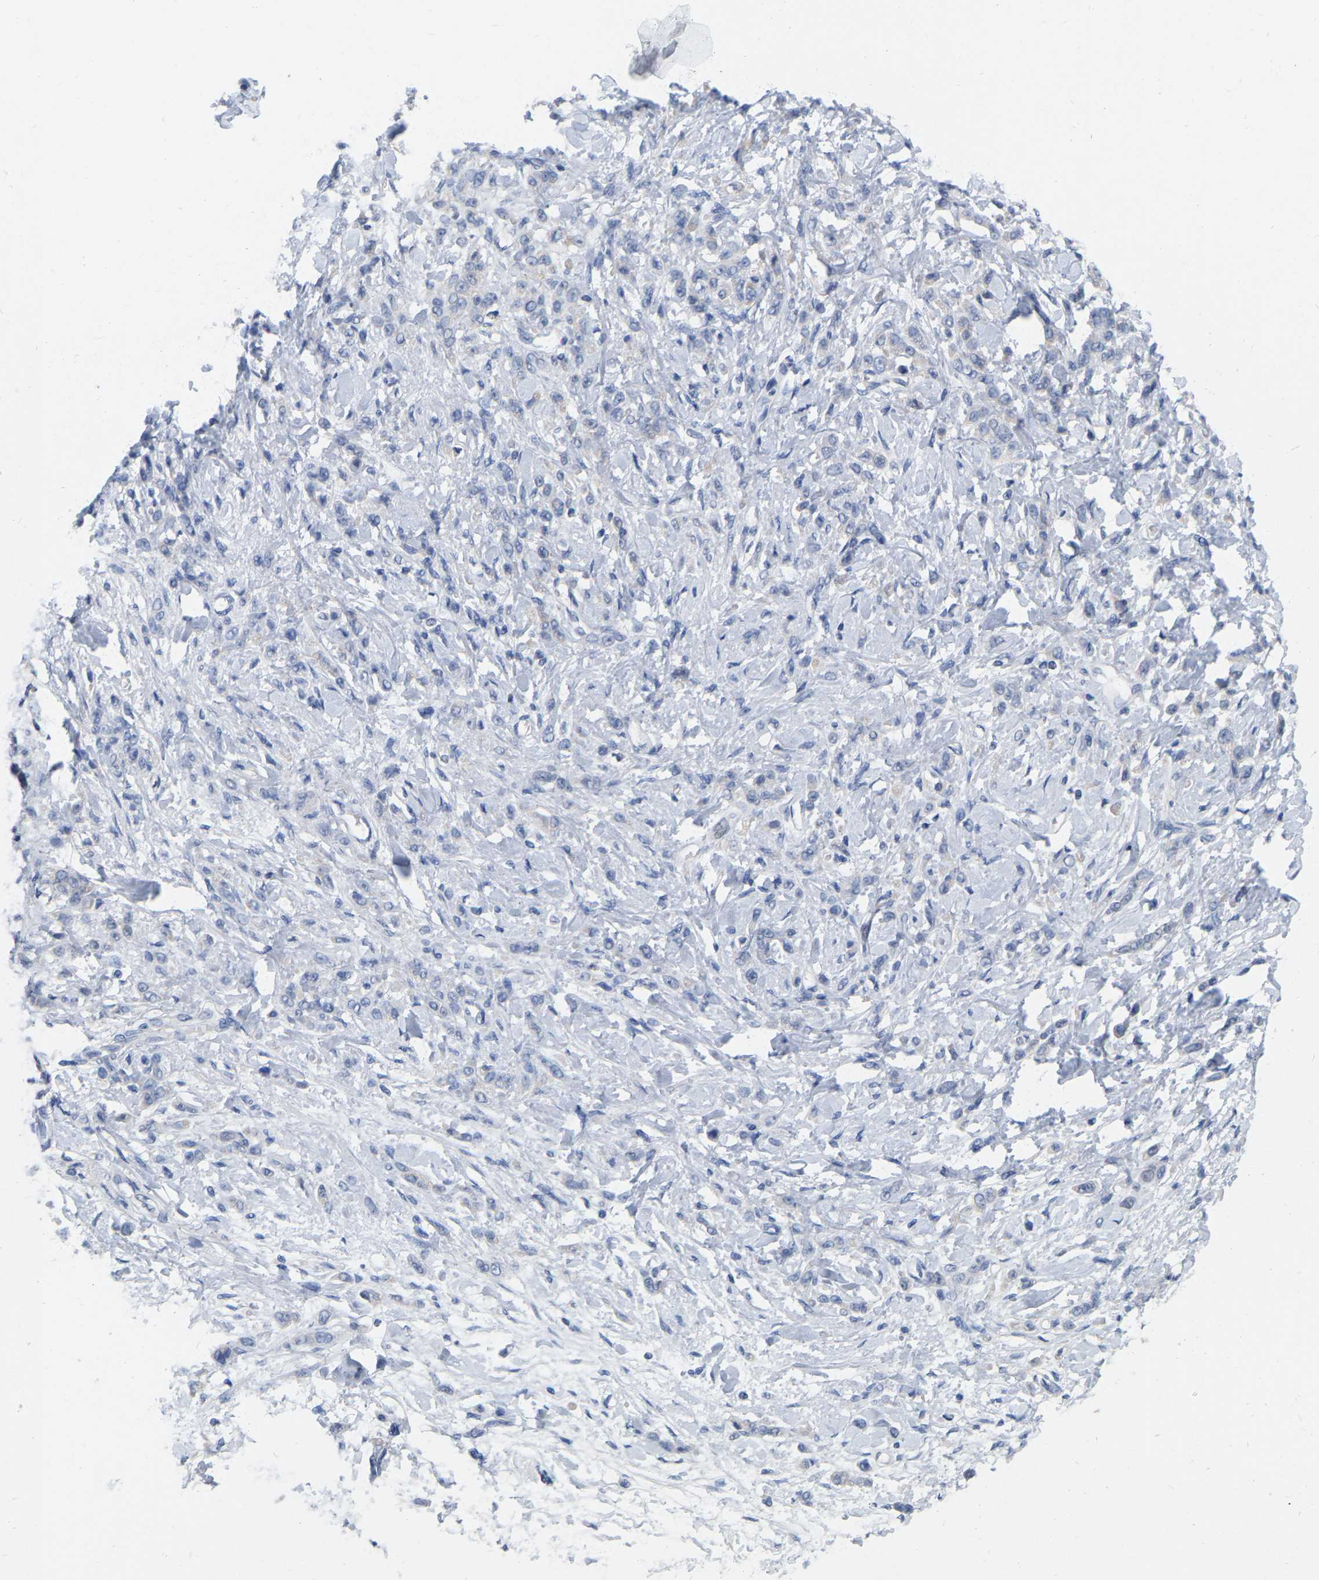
{"staining": {"intensity": "negative", "quantity": "none", "location": "none"}, "tissue": "stomach cancer", "cell_type": "Tumor cells", "image_type": "cancer", "snomed": [{"axis": "morphology", "description": "Normal tissue, NOS"}, {"axis": "morphology", "description": "Adenocarcinoma, NOS"}, {"axis": "topography", "description": "Stomach"}], "caption": "Immunohistochemical staining of stomach cancer (adenocarcinoma) exhibits no significant staining in tumor cells. Nuclei are stained in blue.", "gene": "WIPI2", "patient": {"sex": "male", "age": 82}}